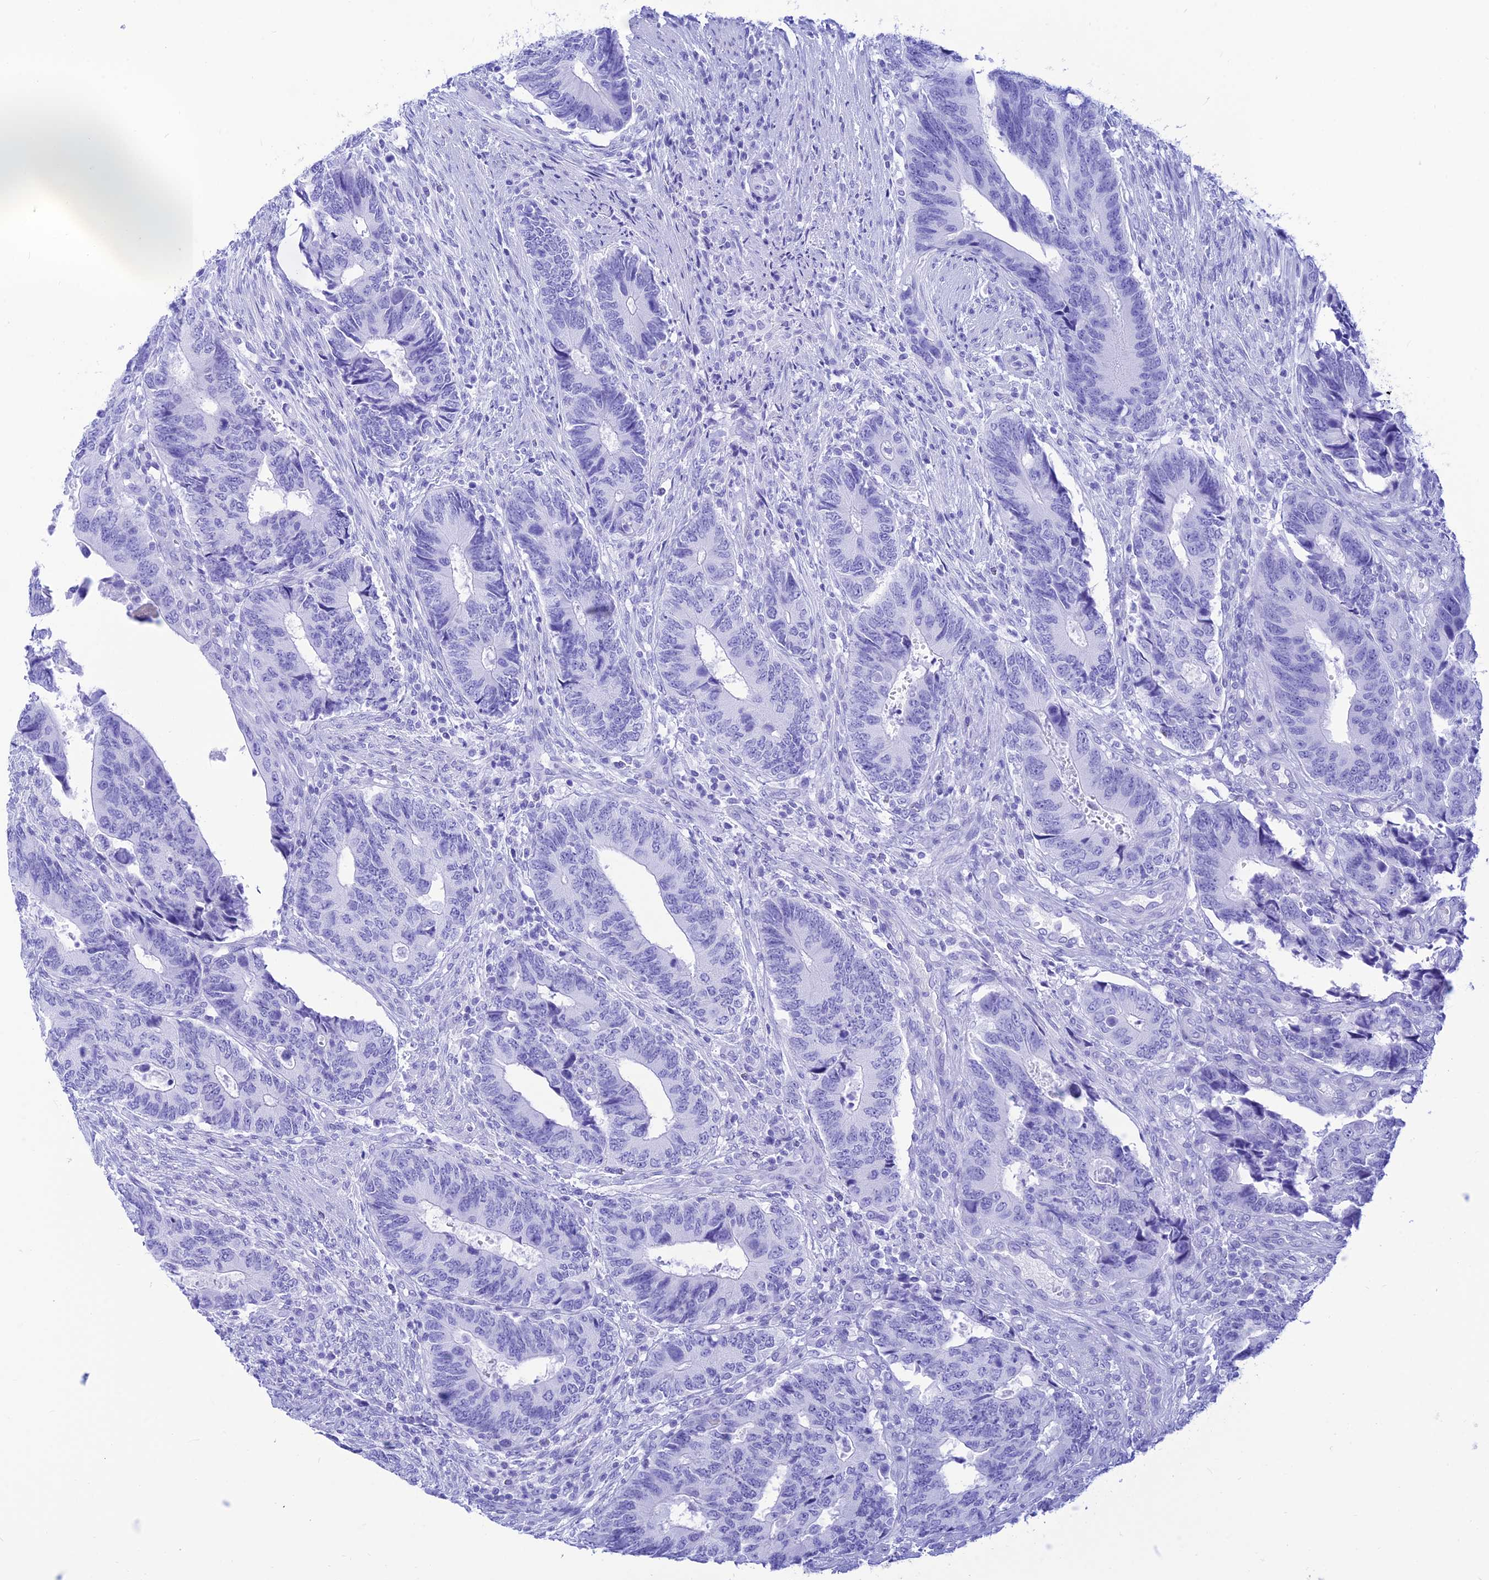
{"staining": {"intensity": "negative", "quantity": "none", "location": "none"}, "tissue": "colorectal cancer", "cell_type": "Tumor cells", "image_type": "cancer", "snomed": [{"axis": "morphology", "description": "Adenocarcinoma, NOS"}, {"axis": "topography", "description": "Colon"}], "caption": "There is no significant staining in tumor cells of colorectal adenocarcinoma. (Immunohistochemistry, brightfield microscopy, high magnification).", "gene": "PRNP", "patient": {"sex": "male", "age": 87}}